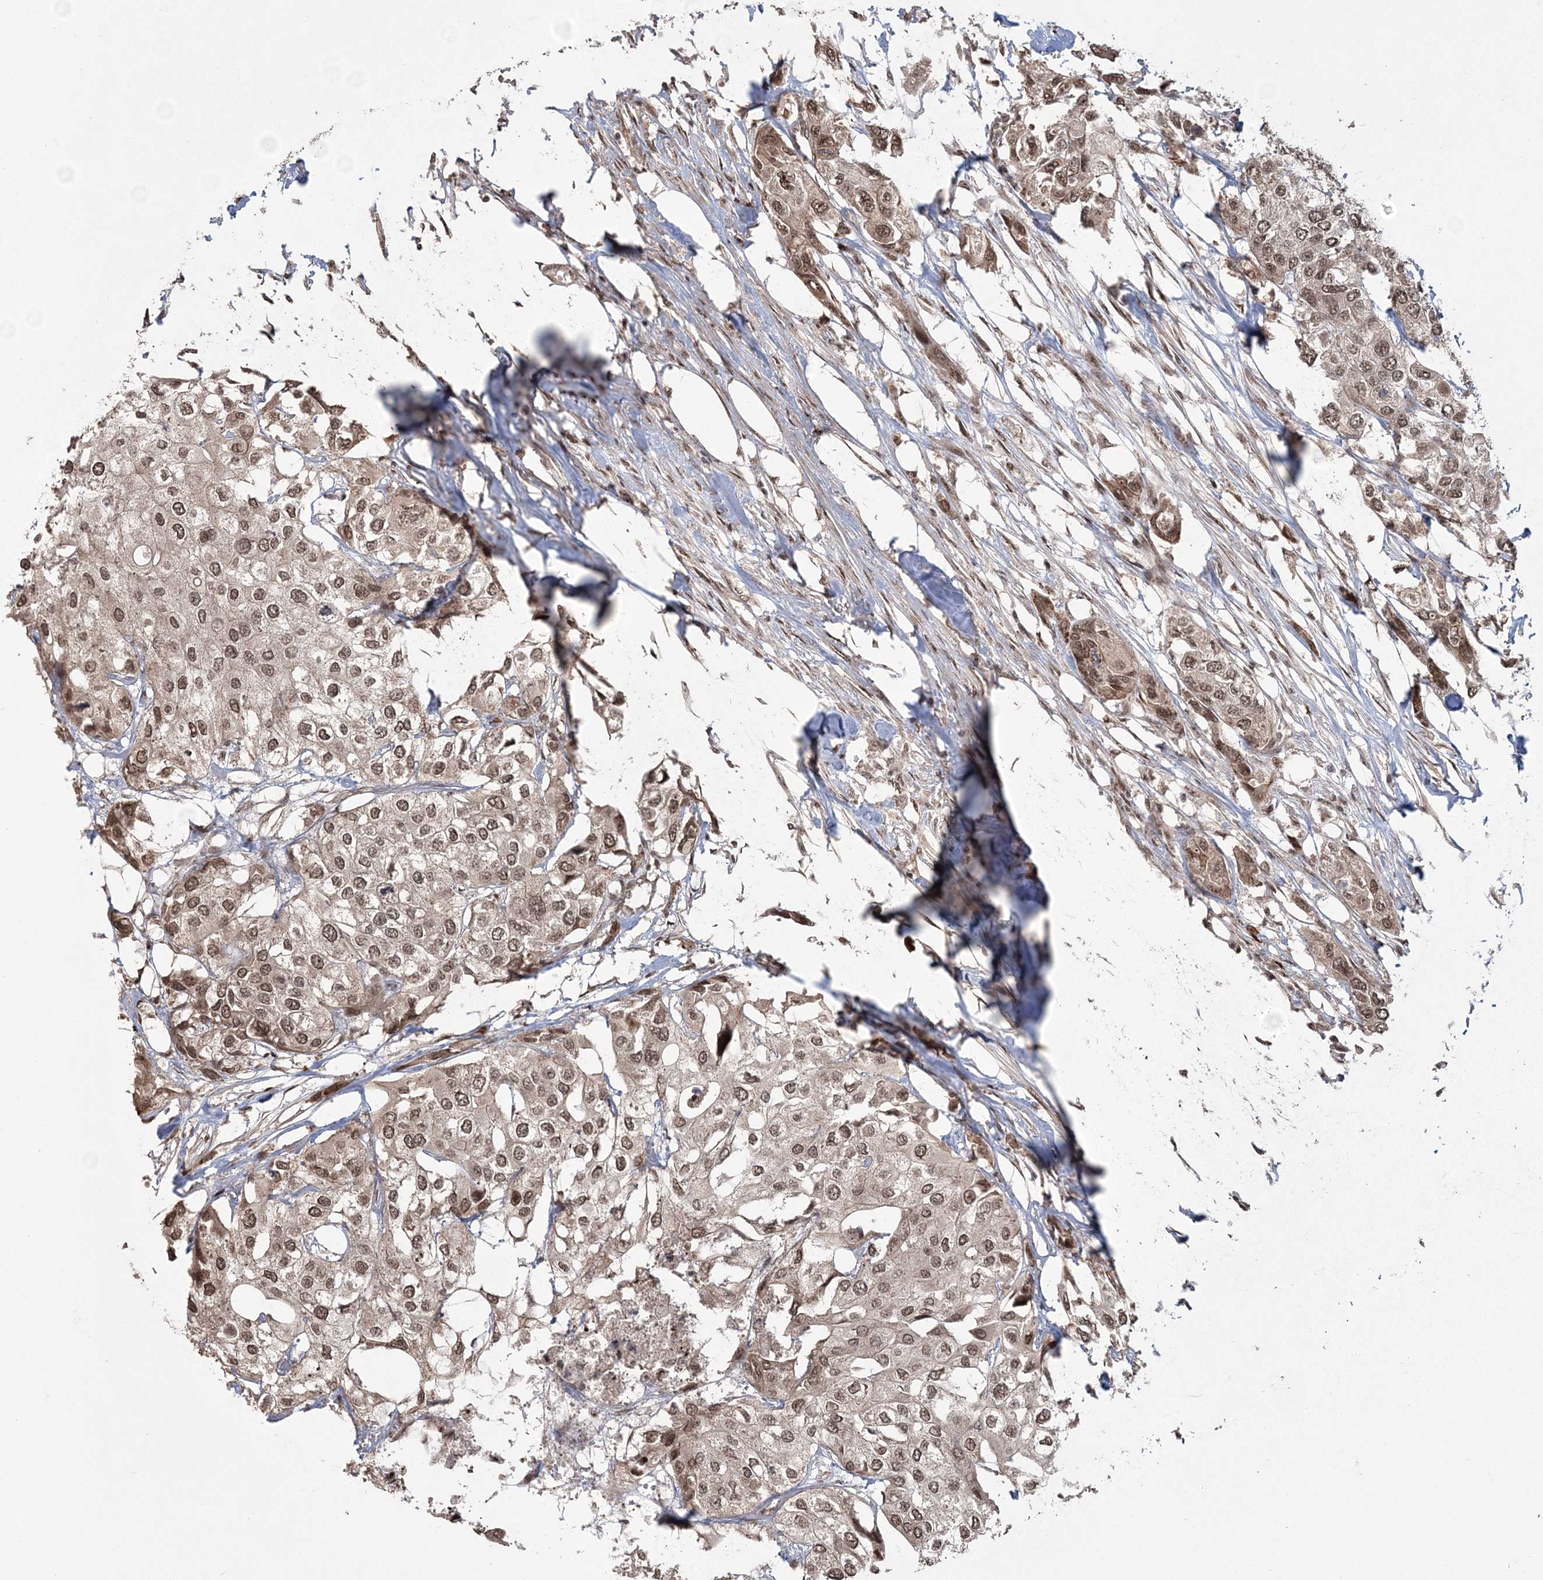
{"staining": {"intensity": "moderate", "quantity": ">75%", "location": "nuclear"}, "tissue": "urothelial cancer", "cell_type": "Tumor cells", "image_type": "cancer", "snomed": [{"axis": "morphology", "description": "Urothelial carcinoma, High grade"}, {"axis": "topography", "description": "Urinary bladder"}], "caption": "Urothelial cancer stained with DAB (3,3'-diaminobenzidine) IHC demonstrates medium levels of moderate nuclear positivity in about >75% of tumor cells.", "gene": "EPB41L4A", "patient": {"sex": "male", "age": 64}}